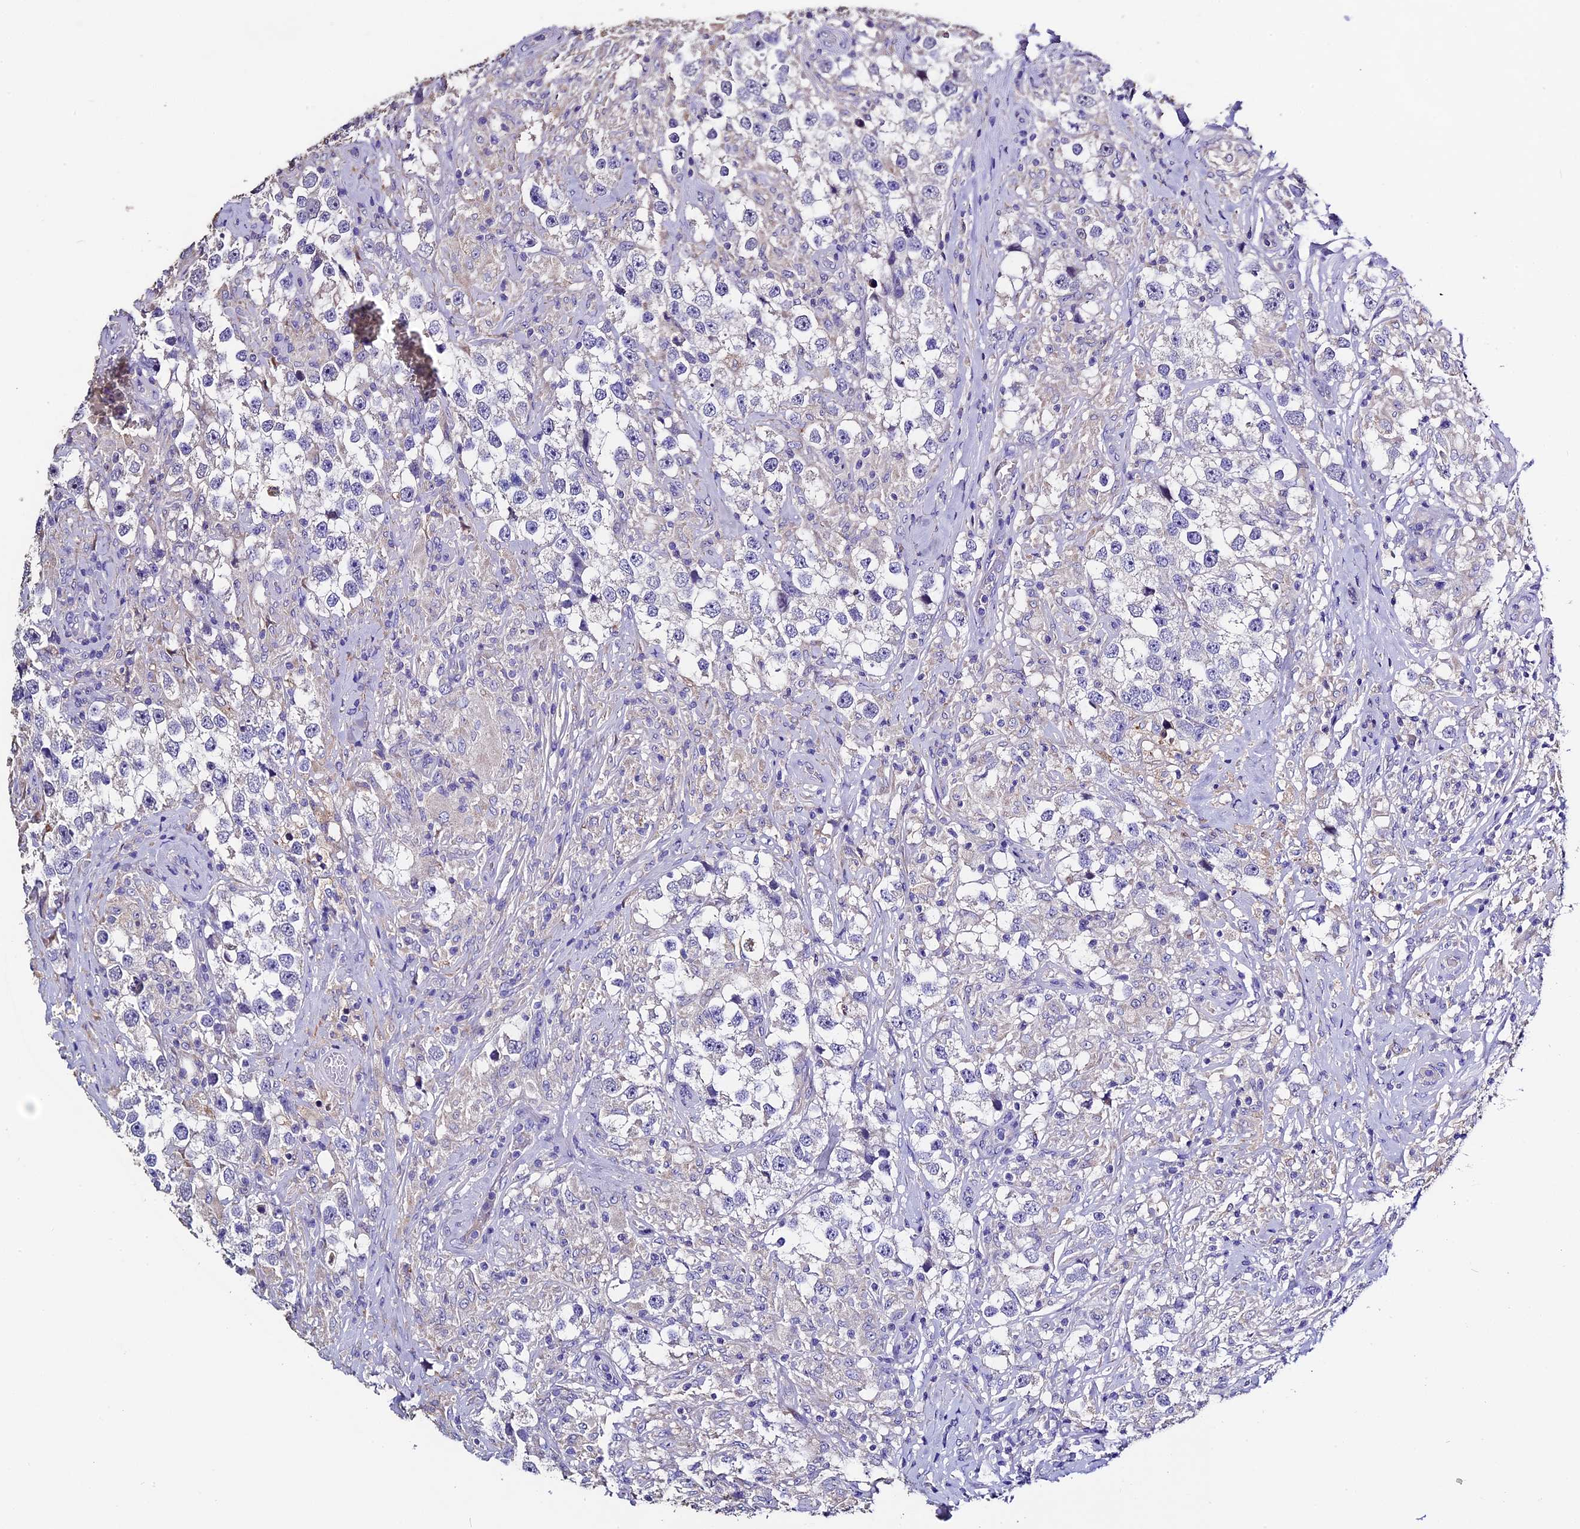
{"staining": {"intensity": "negative", "quantity": "none", "location": "none"}, "tissue": "testis cancer", "cell_type": "Tumor cells", "image_type": "cancer", "snomed": [{"axis": "morphology", "description": "Seminoma, NOS"}, {"axis": "topography", "description": "Testis"}], "caption": "A micrograph of testis seminoma stained for a protein demonstrates no brown staining in tumor cells.", "gene": "FBXW9", "patient": {"sex": "male", "age": 46}}